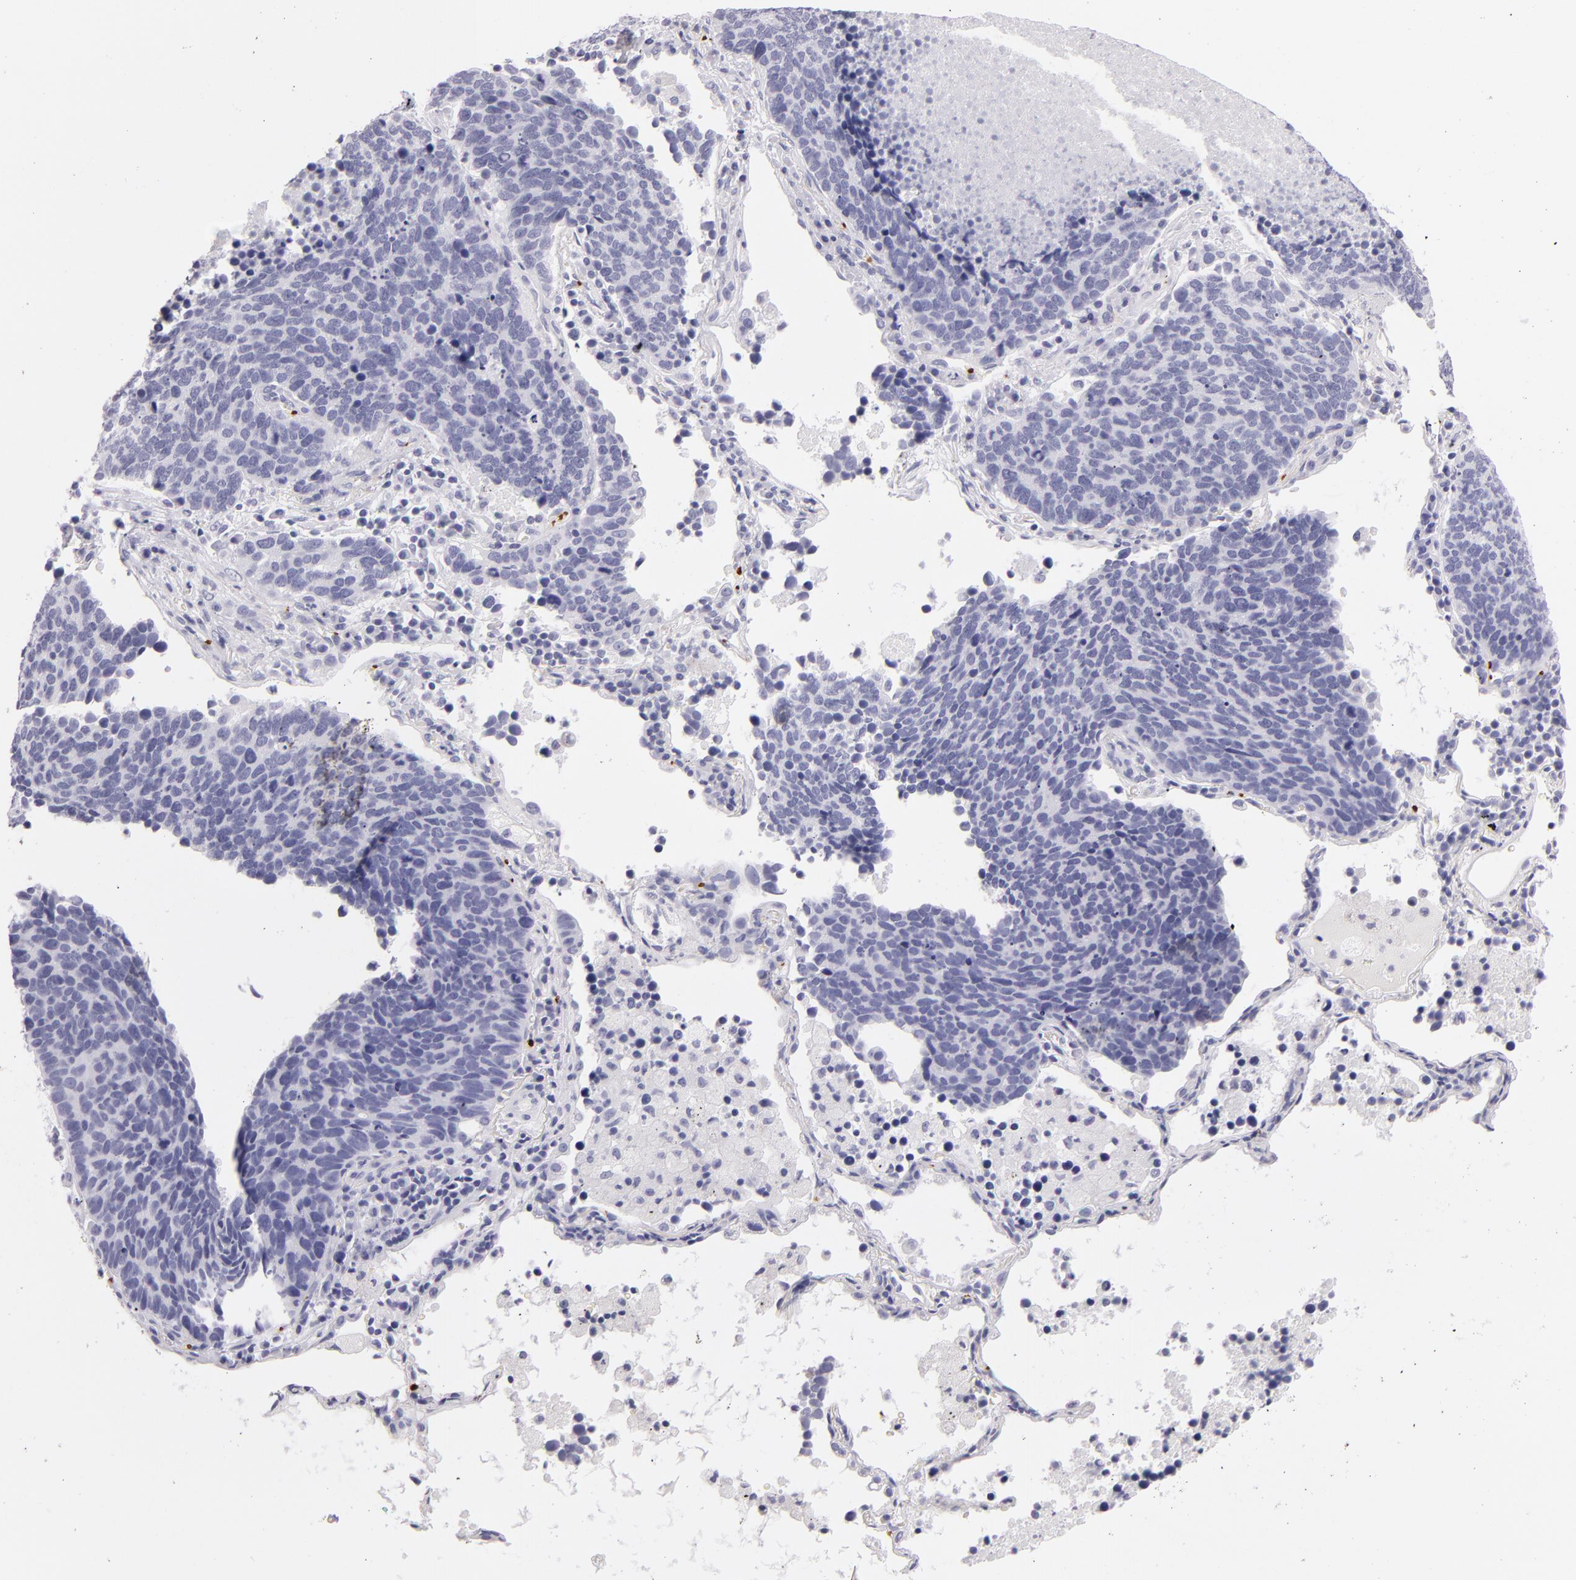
{"staining": {"intensity": "negative", "quantity": "none", "location": "none"}, "tissue": "lung cancer", "cell_type": "Tumor cells", "image_type": "cancer", "snomed": [{"axis": "morphology", "description": "Neoplasm, malignant, NOS"}, {"axis": "topography", "description": "Lung"}], "caption": "The image reveals no staining of tumor cells in neoplasm (malignant) (lung). (DAB IHC with hematoxylin counter stain).", "gene": "GP1BA", "patient": {"sex": "female", "age": 75}}